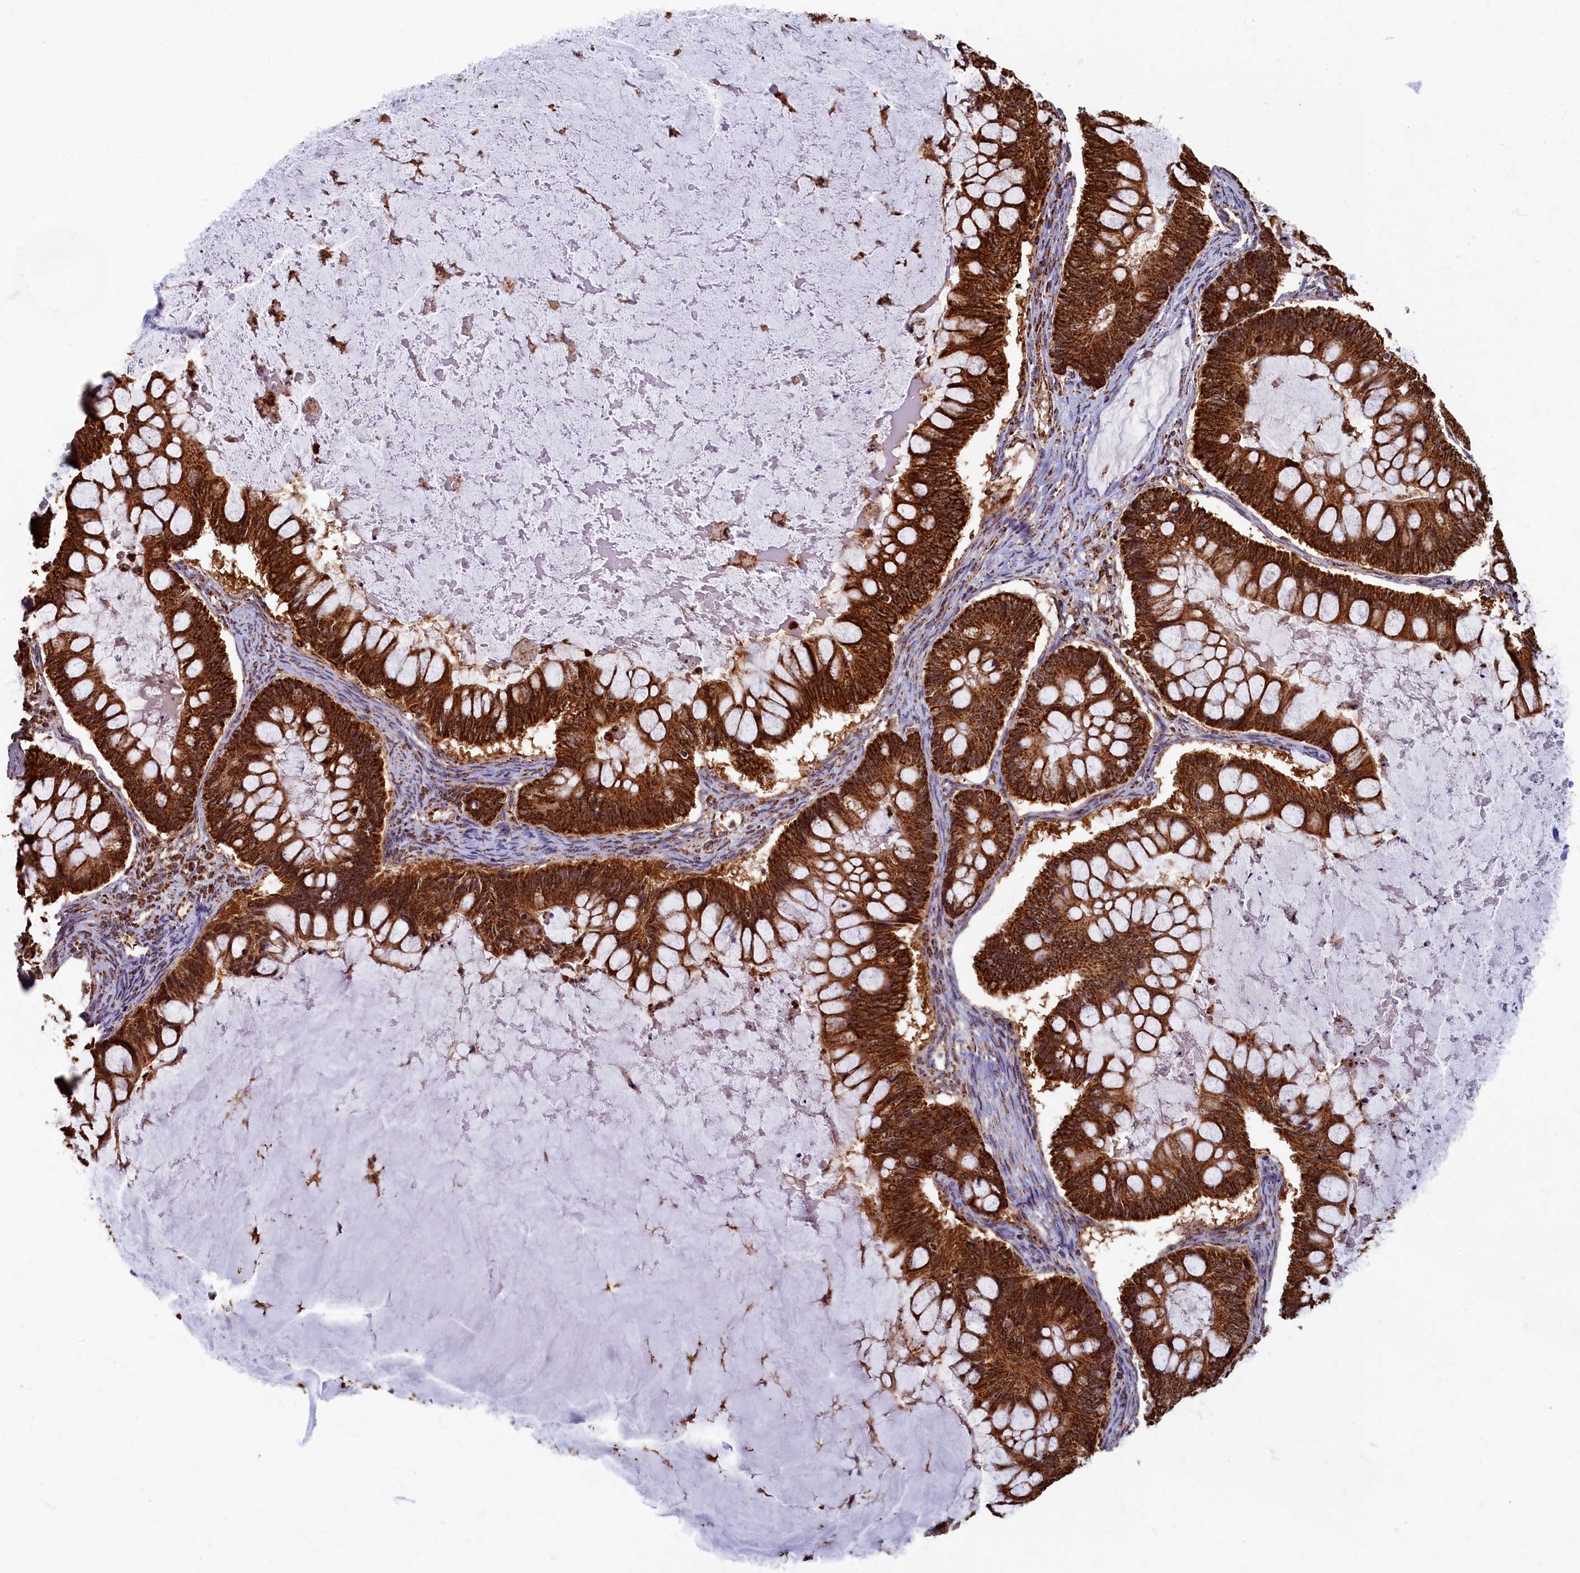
{"staining": {"intensity": "strong", "quantity": ">75%", "location": "cytoplasmic/membranous"}, "tissue": "ovarian cancer", "cell_type": "Tumor cells", "image_type": "cancer", "snomed": [{"axis": "morphology", "description": "Cystadenocarcinoma, mucinous, NOS"}, {"axis": "topography", "description": "Ovary"}], "caption": "This photomicrograph shows IHC staining of ovarian cancer (mucinous cystadenocarcinoma), with high strong cytoplasmic/membranous positivity in about >75% of tumor cells.", "gene": "SPR", "patient": {"sex": "female", "age": 61}}